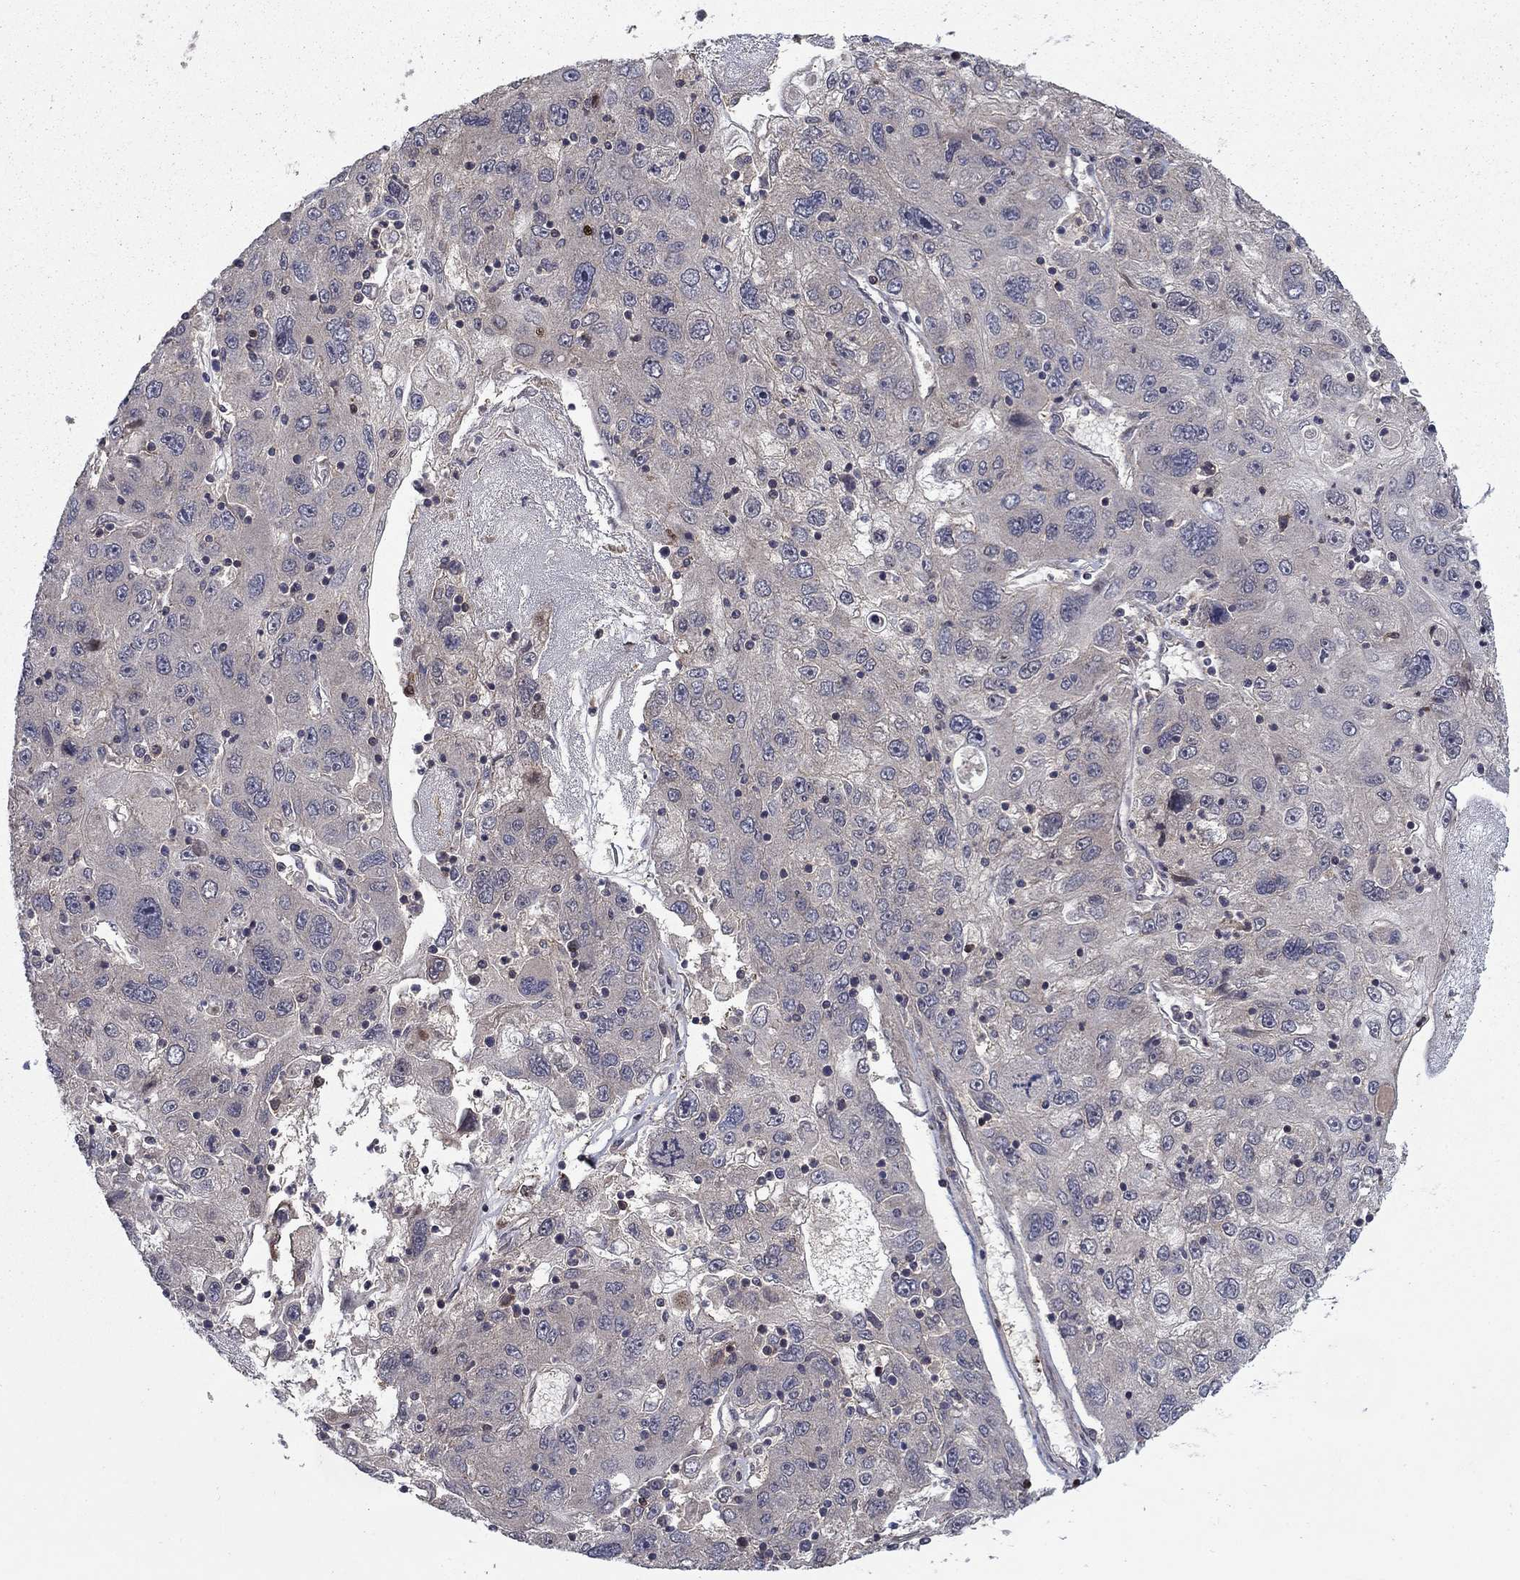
{"staining": {"intensity": "negative", "quantity": "none", "location": "none"}, "tissue": "stomach cancer", "cell_type": "Tumor cells", "image_type": "cancer", "snomed": [{"axis": "morphology", "description": "Adenocarcinoma, NOS"}, {"axis": "topography", "description": "Stomach"}], "caption": "Tumor cells are negative for brown protein staining in adenocarcinoma (stomach). Nuclei are stained in blue.", "gene": "HDAC4", "patient": {"sex": "male", "age": 56}}